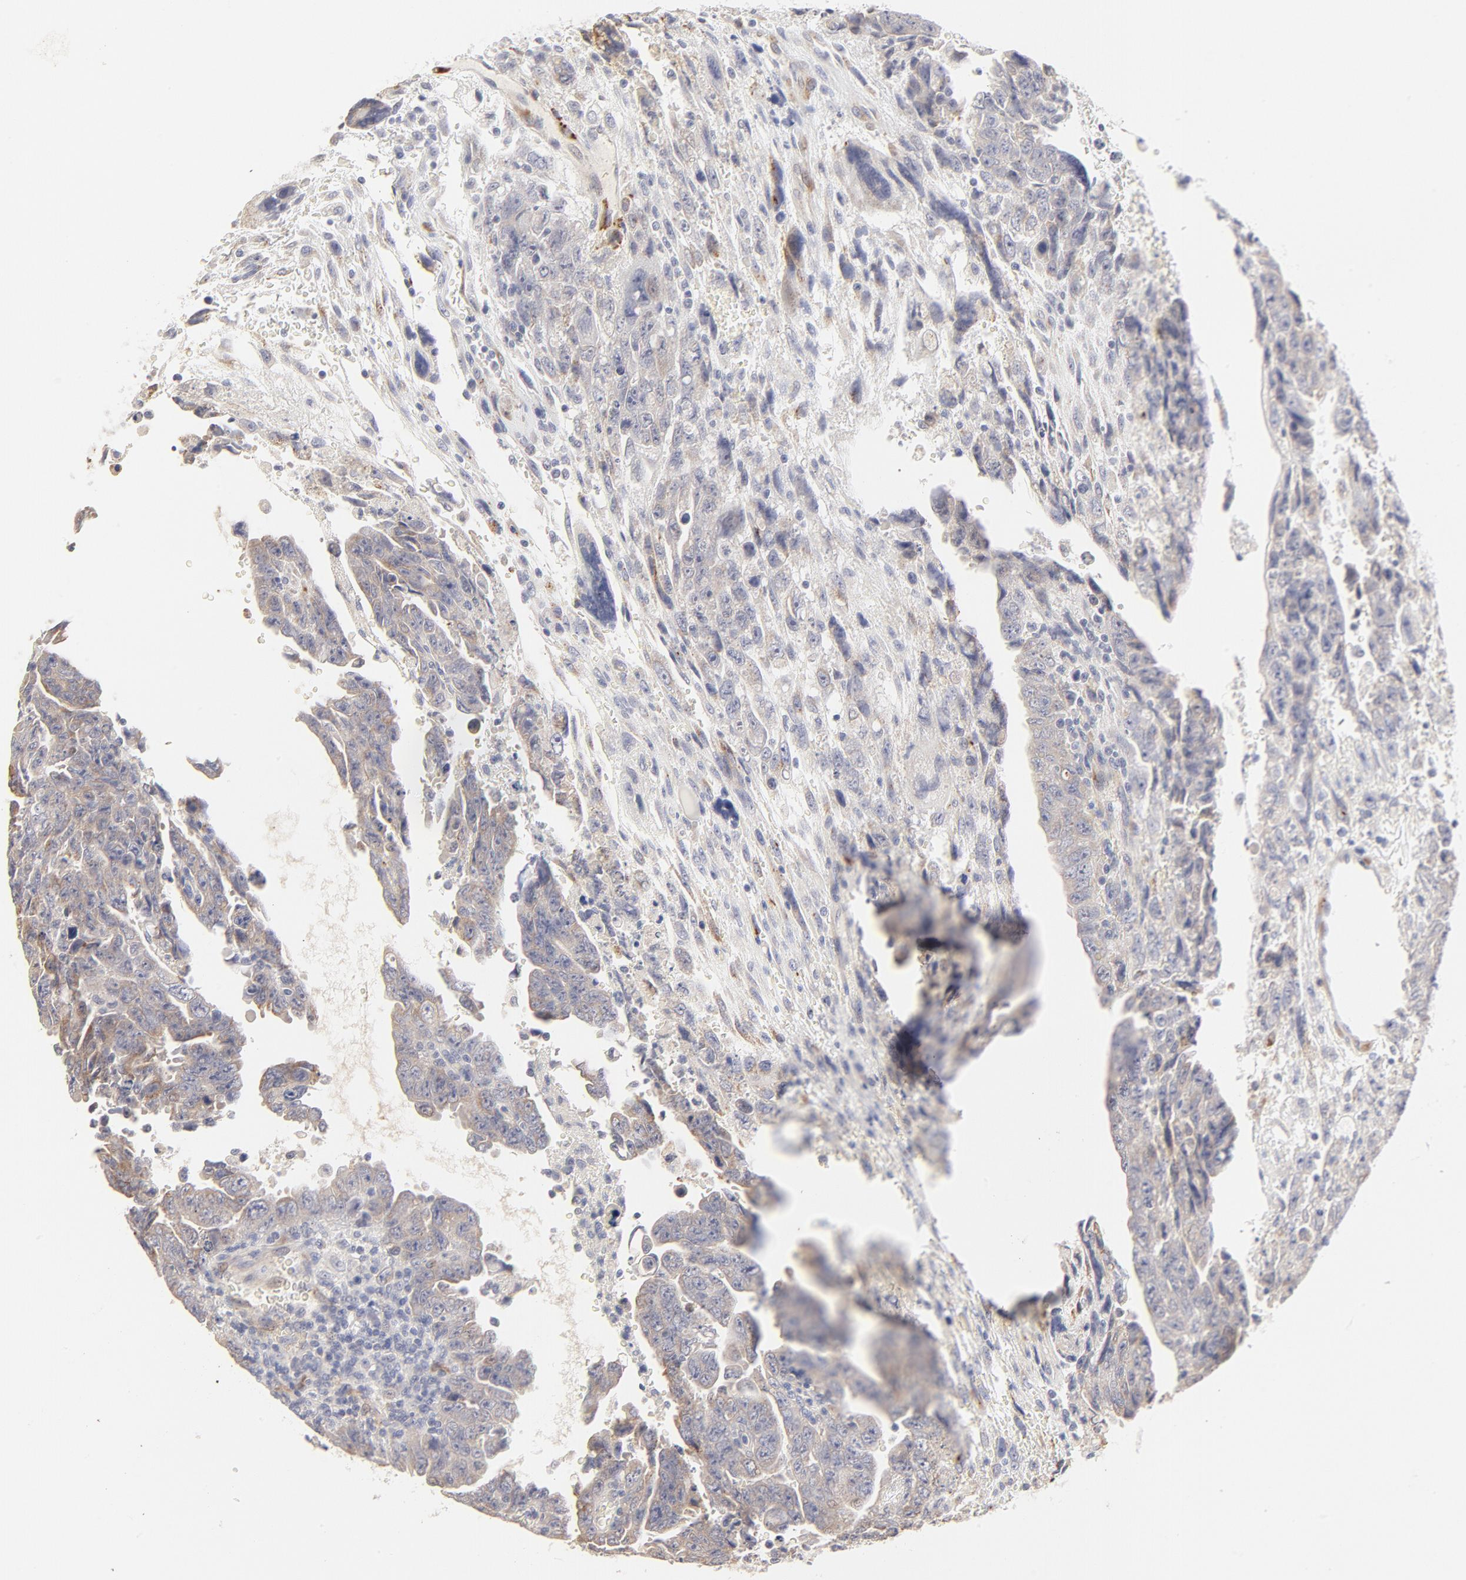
{"staining": {"intensity": "weak", "quantity": "25%-75%", "location": "cytoplasmic/membranous"}, "tissue": "testis cancer", "cell_type": "Tumor cells", "image_type": "cancer", "snomed": [{"axis": "morphology", "description": "Carcinoma, Embryonal, NOS"}, {"axis": "topography", "description": "Testis"}], "caption": "Protein expression analysis of human testis cancer reveals weak cytoplasmic/membranous positivity in approximately 25%-75% of tumor cells.", "gene": "NKX2-2", "patient": {"sex": "male", "age": 28}}